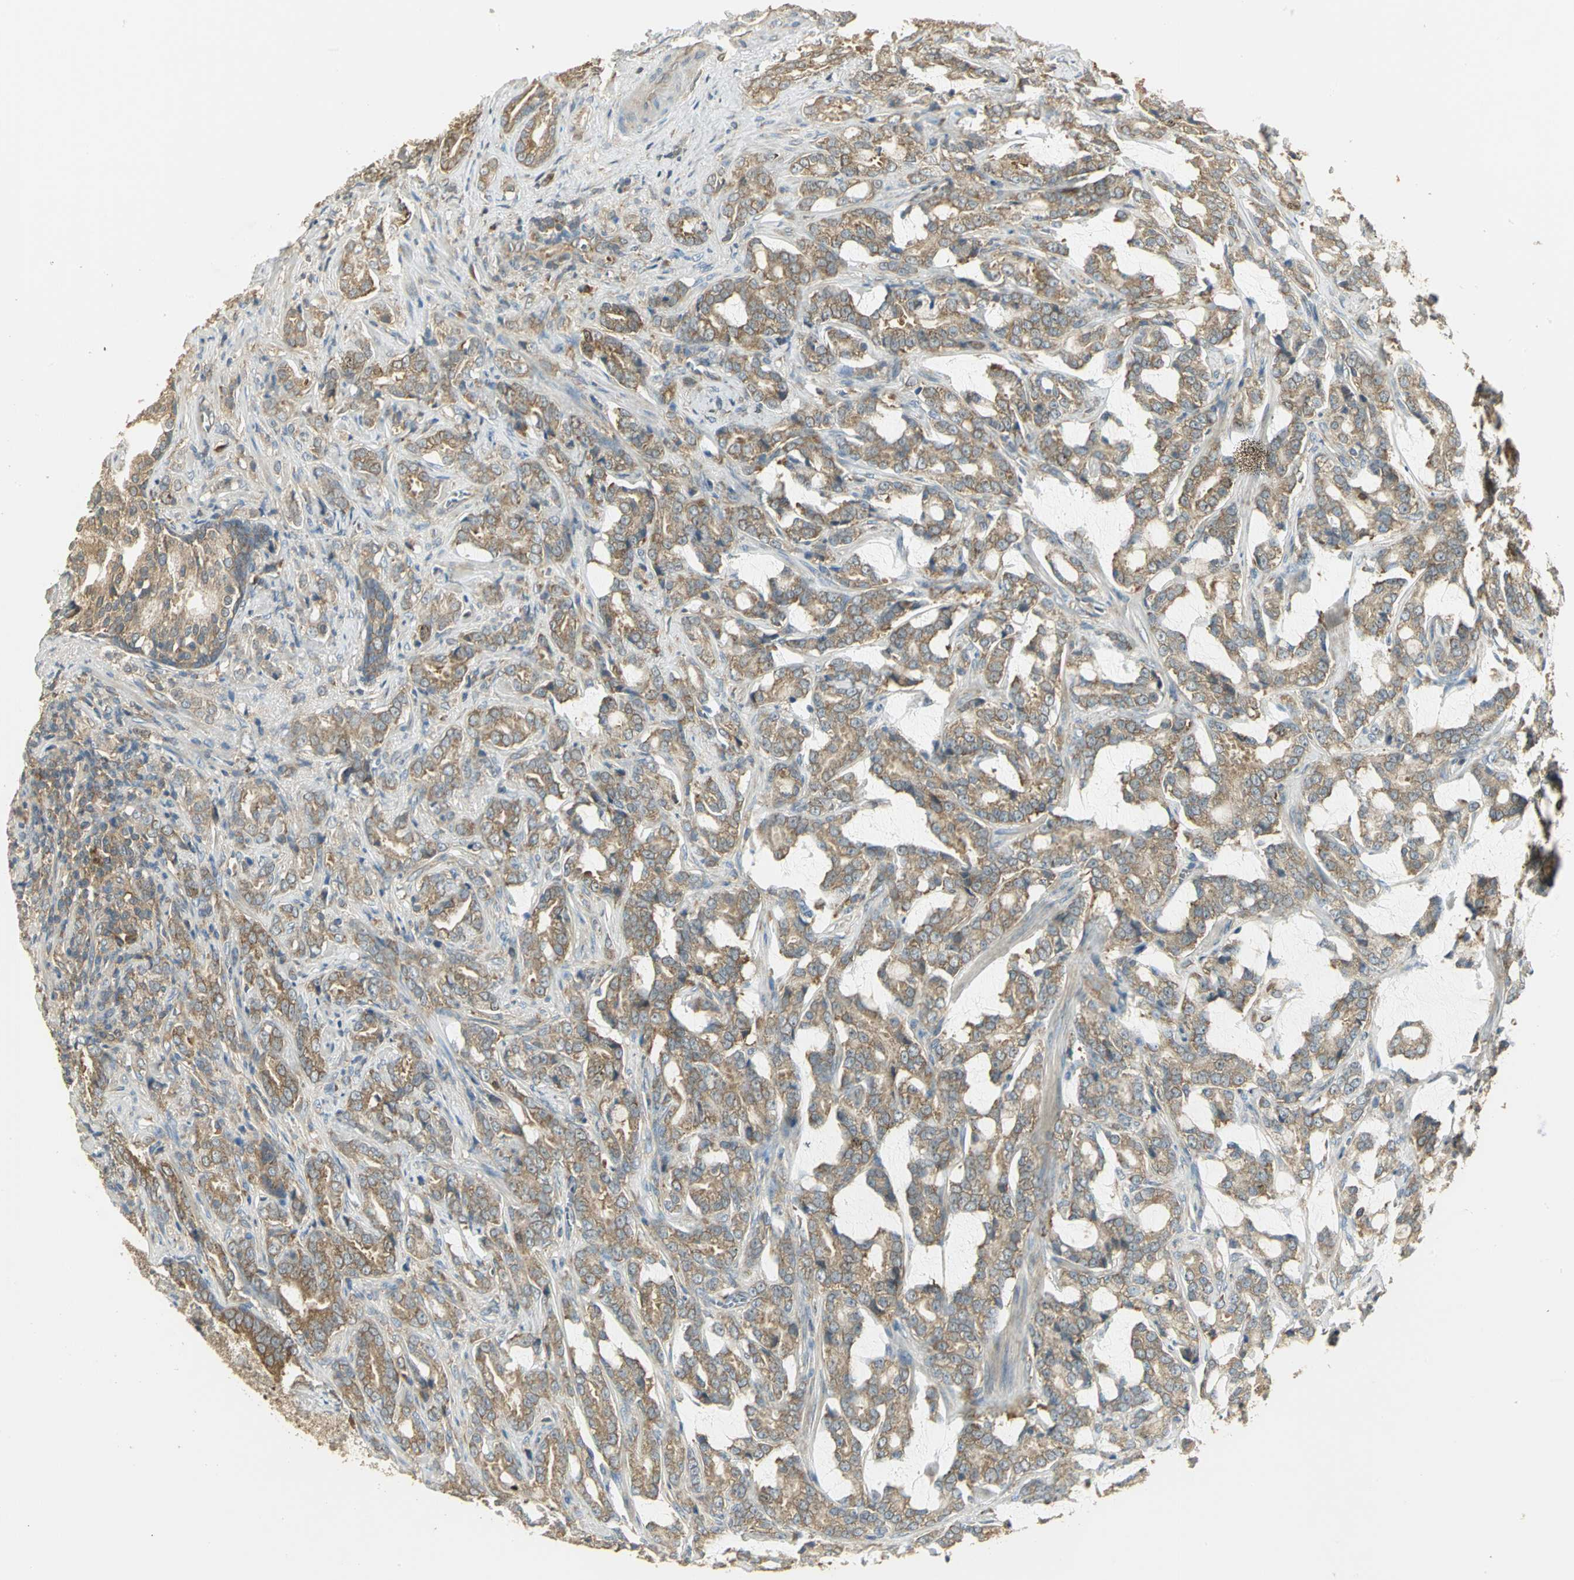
{"staining": {"intensity": "moderate", "quantity": ">75%", "location": "cytoplasmic/membranous"}, "tissue": "prostate cancer", "cell_type": "Tumor cells", "image_type": "cancer", "snomed": [{"axis": "morphology", "description": "Adenocarcinoma, Low grade"}, {"axis": "topography", "description": "Prostate"}], "caption": "This is a histology image of immunohistochemistry staining of prostate cancer (adenocarcinoma (low-grade)), which shows moderate expression in the cytoplasmic/membranous of tumor cells.", "gene": "RARS1", "patient": {"sex": "male", "age": 58}}